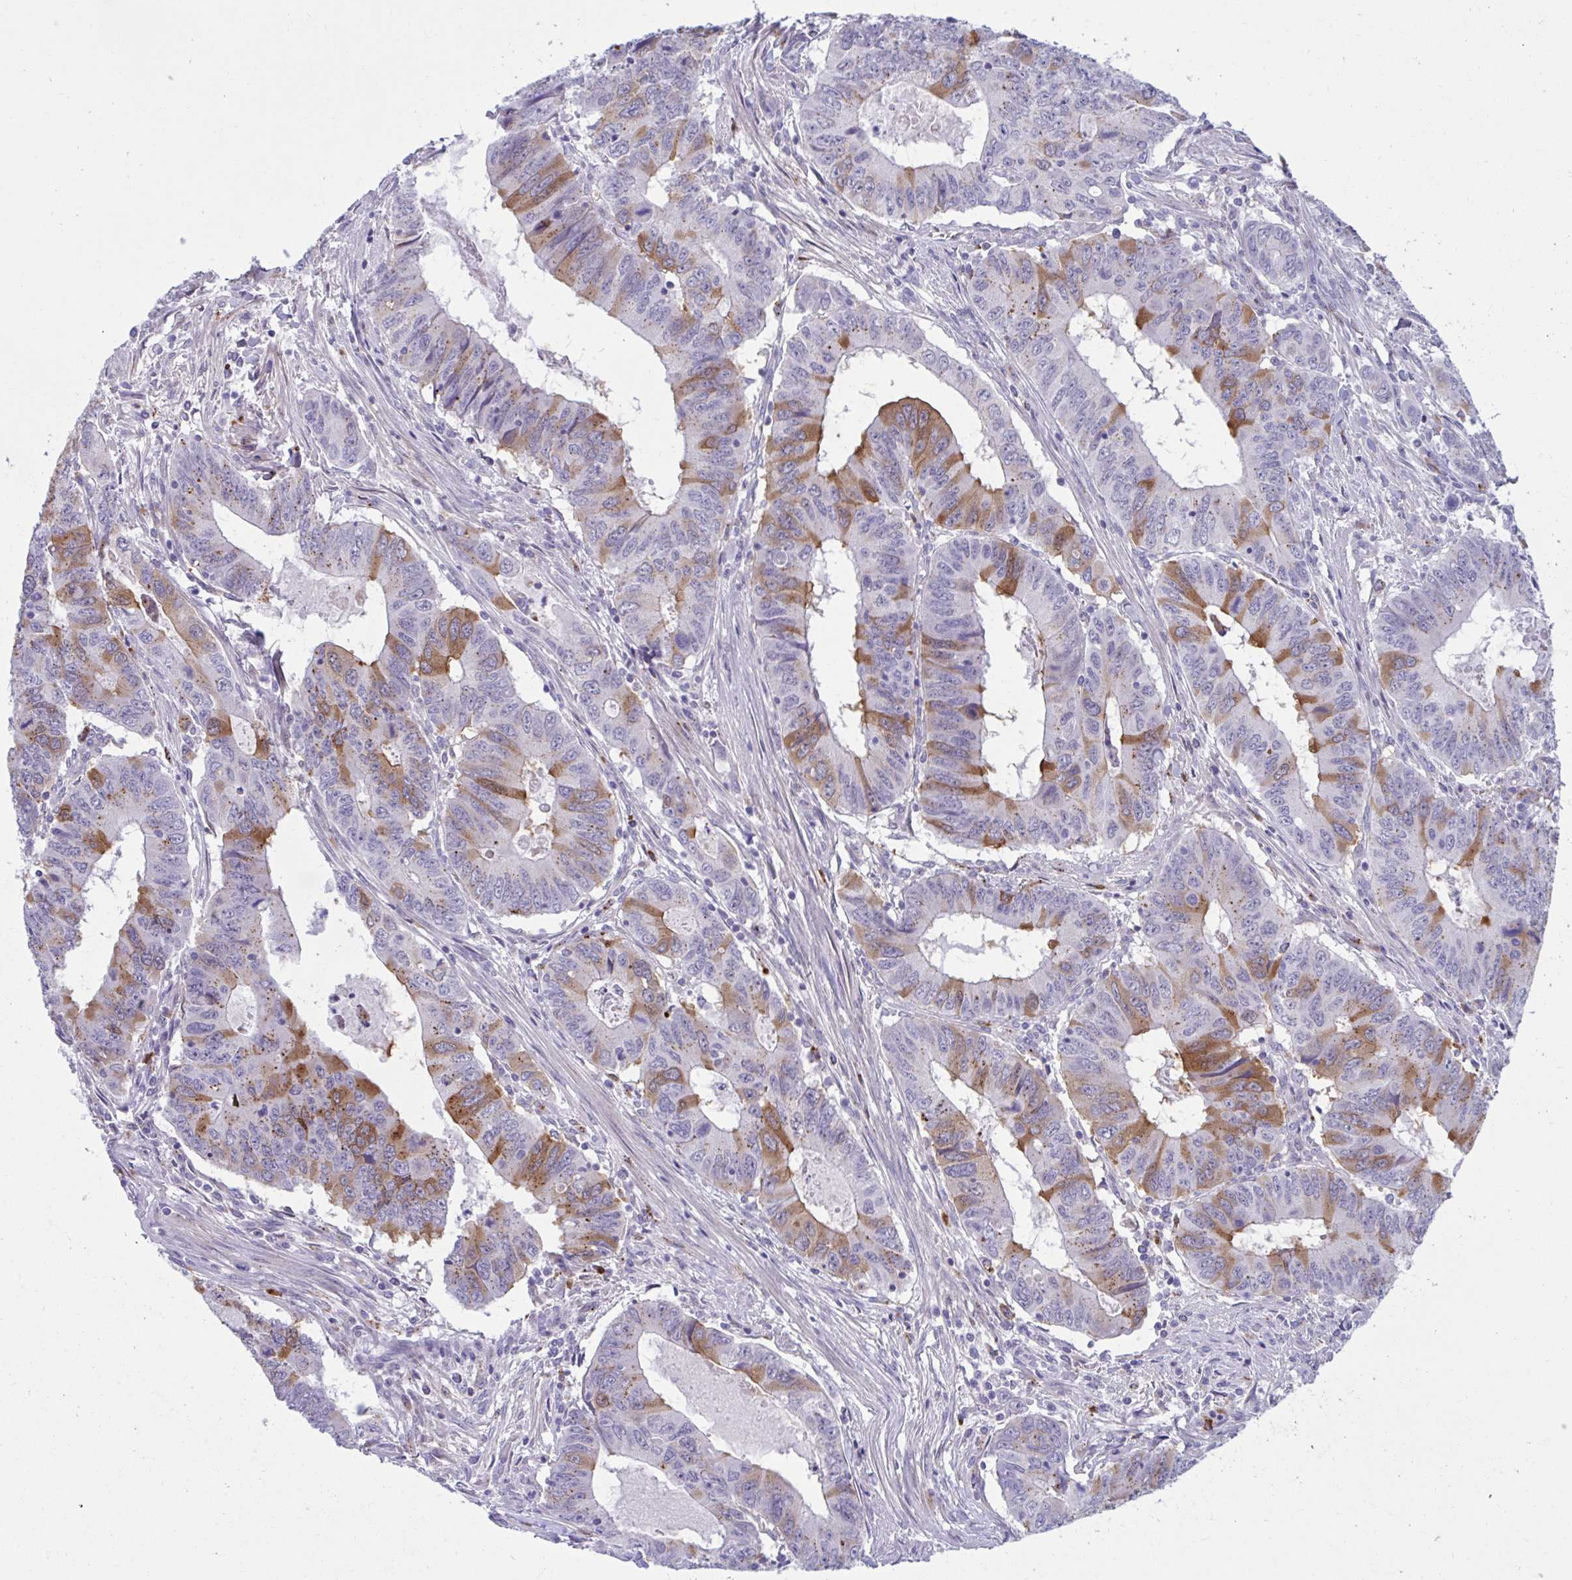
{"staining": {"intensity": "moderate", "quantity": "<25%", "location": "cytoplasmic/membranous"}, "tissue": "colorectal cancer", "cell_type": "Tumor cells", "image_type": "cancer", "snomed": [{"axis": "morphology", "description": "Adenocarcinoma, NOS"}, {"axis": "topography", "description": "Colon"}], "caption": "About <25% of tumor cells in human colorectal cancer exhibit moderate cytoplasmic/membranous protein expression as visualized by brown immunohistochemical staining.", "gene": "FAM219B", "patient": {"sex": "male", "age": 53}}